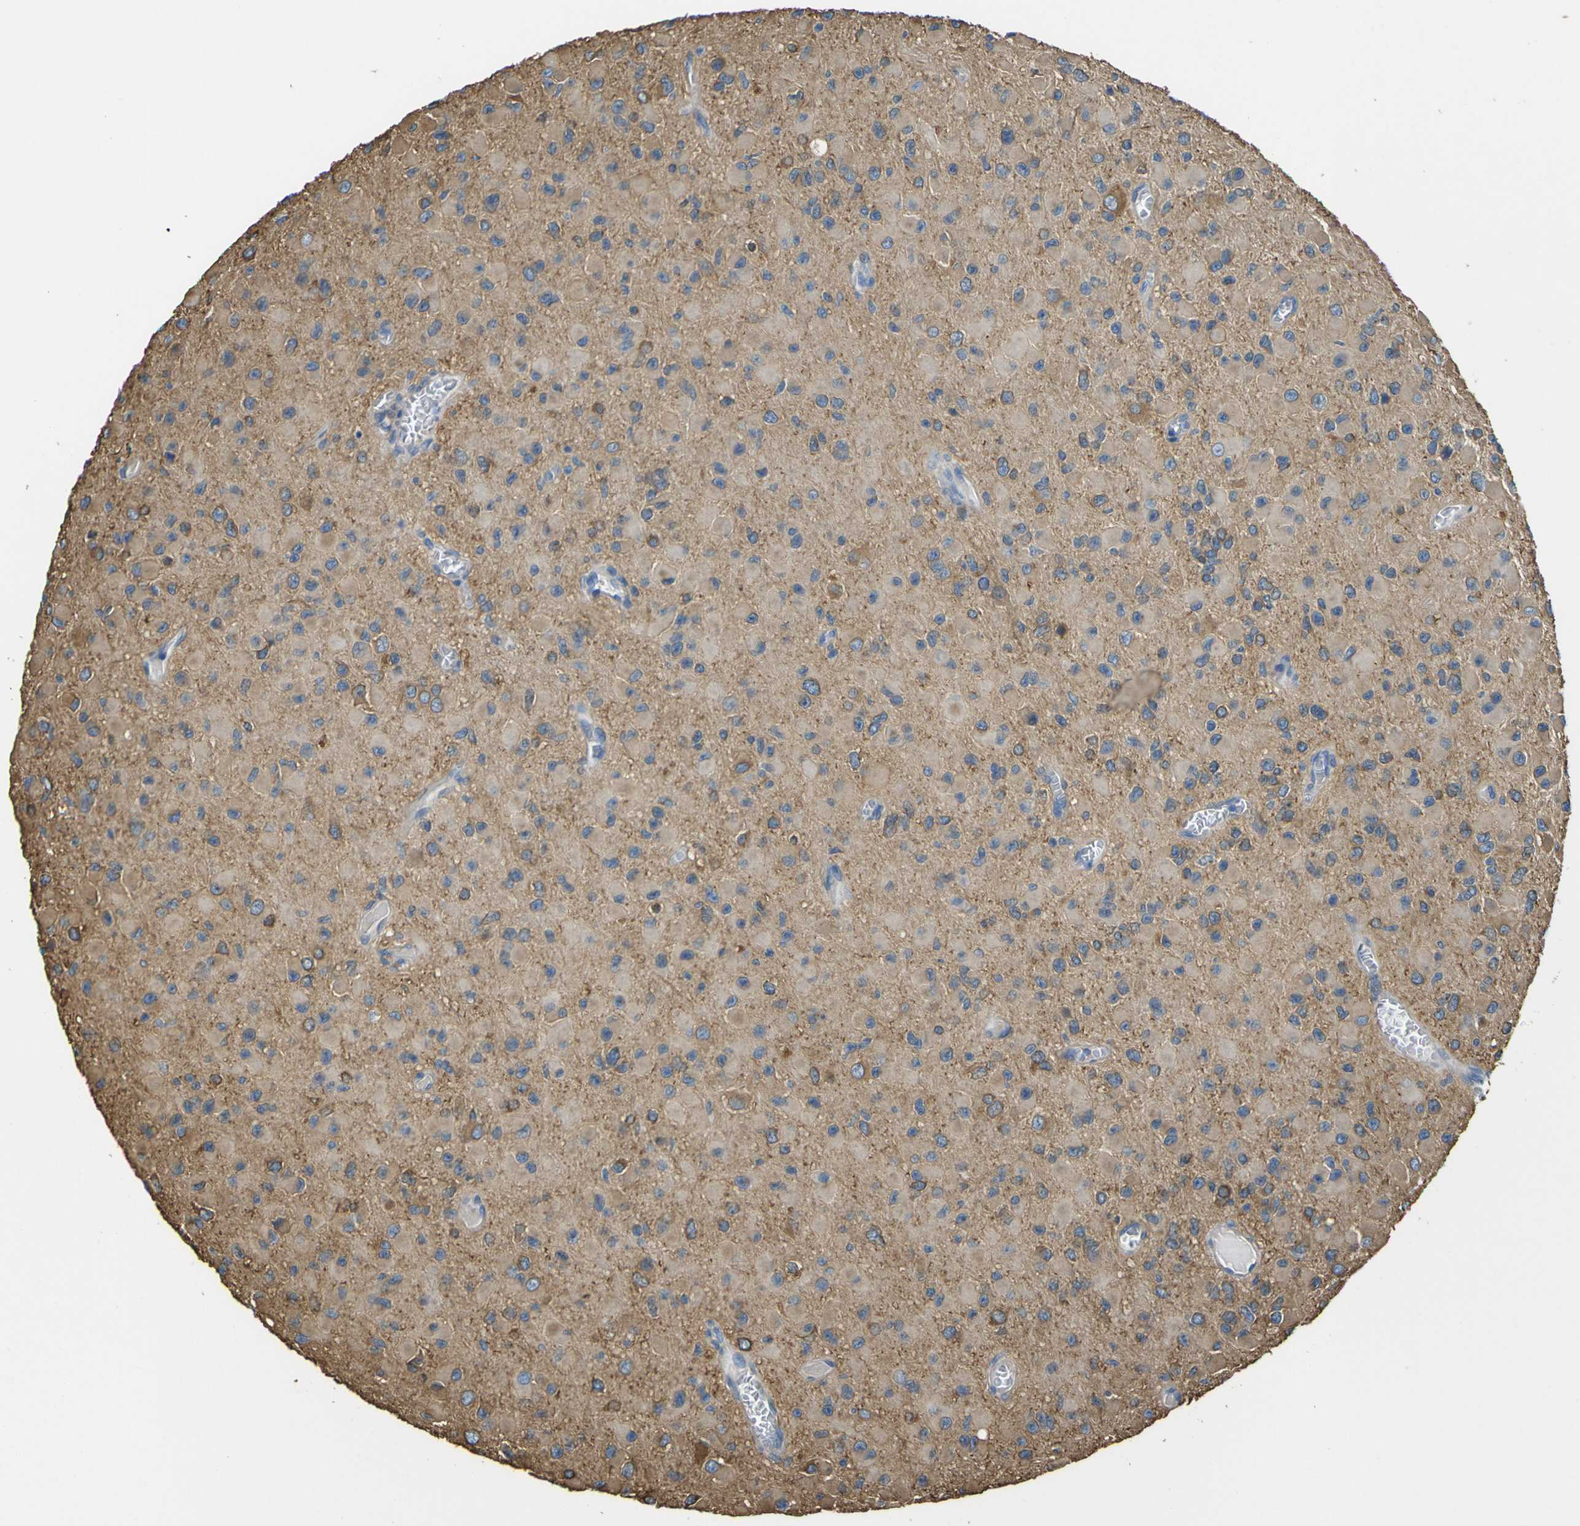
{"staining": {"intensity": "weak", "quantity": ">75%", "location": "cytoplasmic/membranous"}, "tissue": "glioma", "cell_type": "Tumor cells", "image_type": "cancer", "snomed": [{"axis": "morphology", "description": "Glioma, malignant, Low grade"}, {"axis": "topography", "description": "Brain"}], "caption": "Immunohistochemical staining of malignant glioma (low-grade) reveals low levels of weak cytoplasmic/membranous staining in approximately >75% of tumor cells.", "gene": "TUBB", "patient": {"sex": "male", "age": 42}}